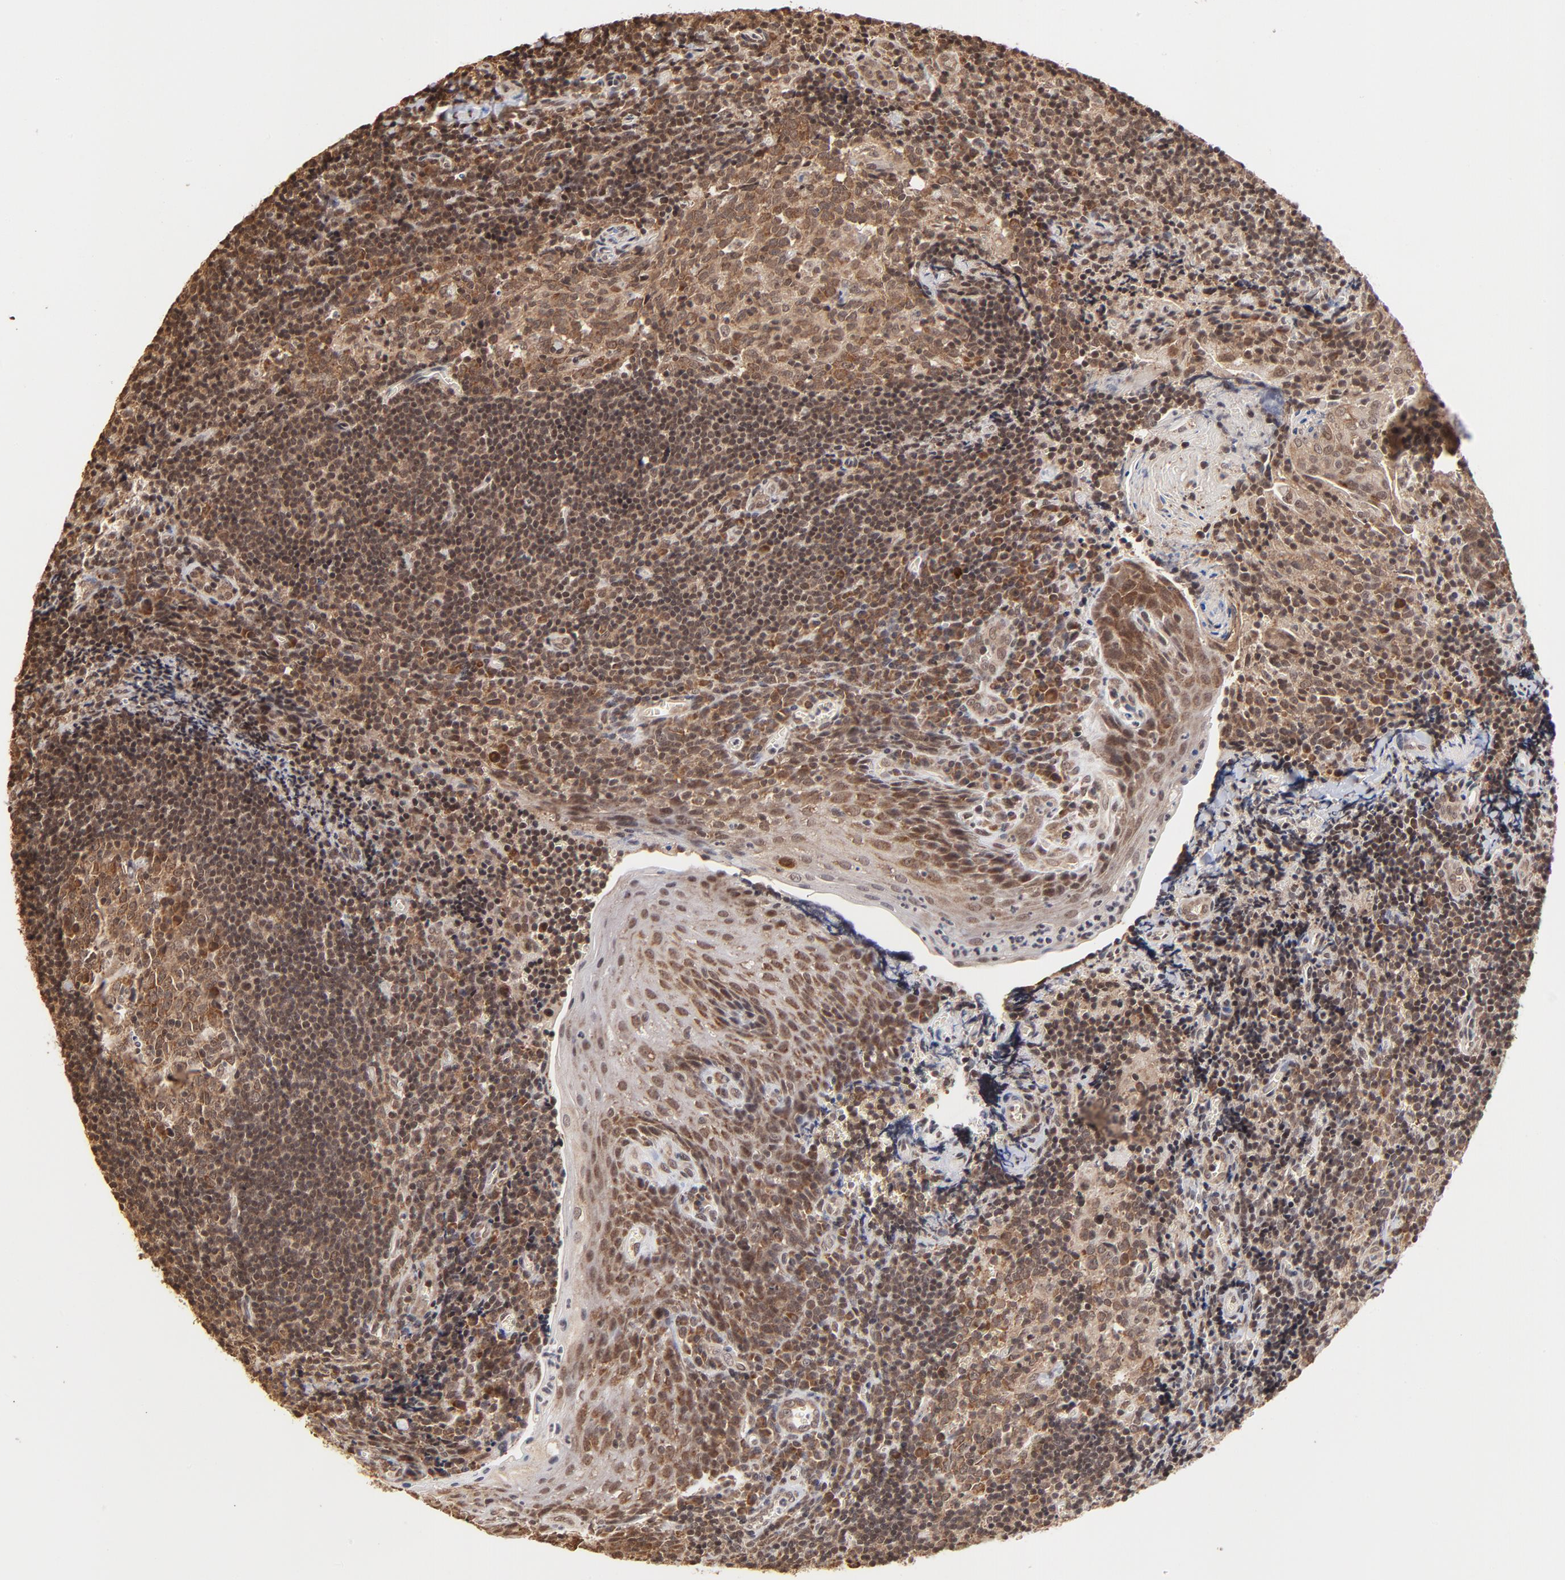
{"staining": {"intensity": "moderate", "quantity": "25%-75%", "location": "cytoplasmic/membranous"}, "tissue": "tonsil", "cell_type": "Germinal center cells", "image_type": "normal", "snomed": [{"axis": "morphology", "description": "Normal tissue, NOS"}, {"axis": "topography", "description": "Tonsil"}], "caption": "Human tonsil stained with a brown dye shows moderate cytoplasmic/membranous positive positivity in approximately 25%-75% of germinal center cells.", "gene": "BRPF1", "patient": {"sex": "male", "age": 20}}